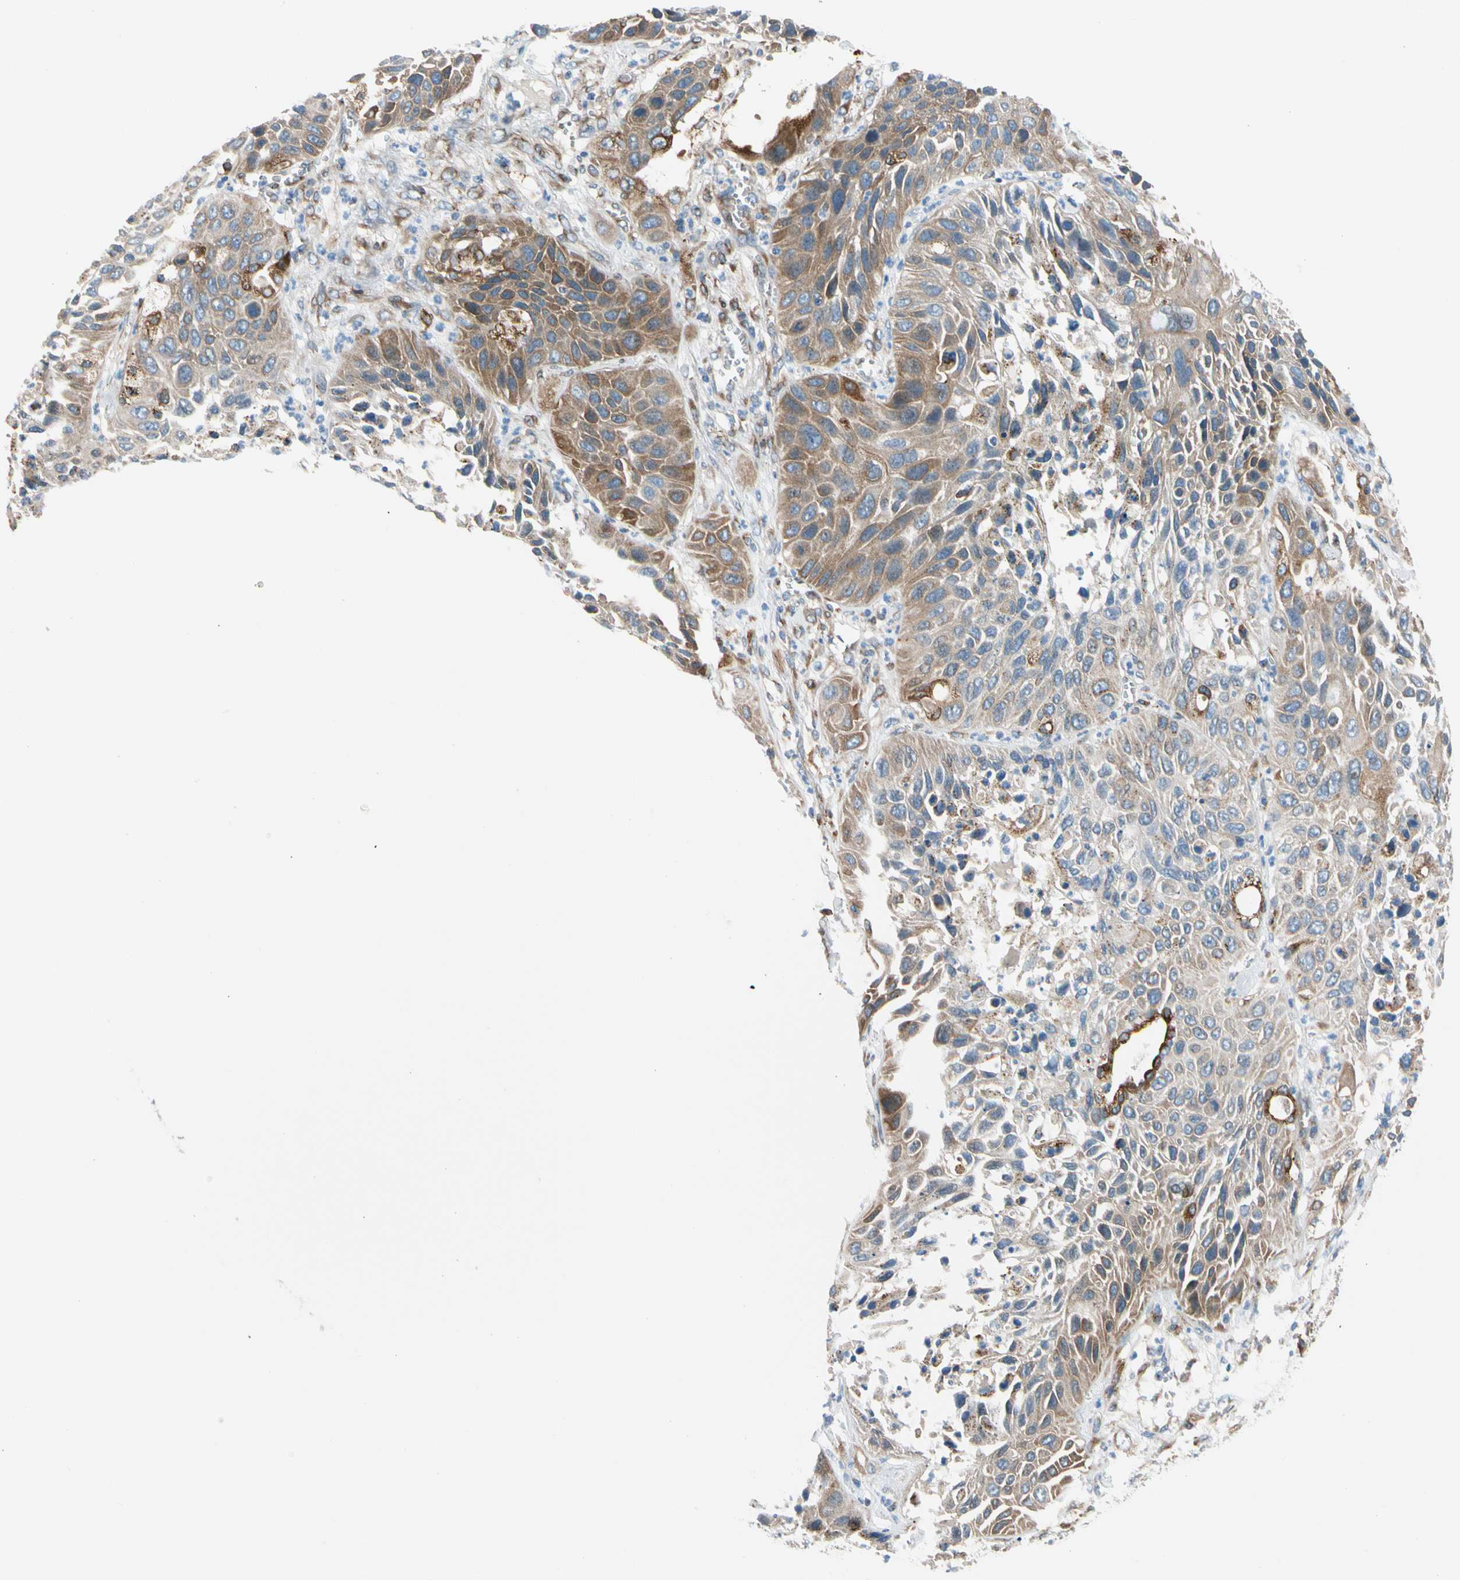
{"staining": {"intensity": "moderate", "quantity": ">75%", "location": "cytoplasmic/membranous"}, "tissue": "lung cancer", "cell_type": "Tumor cells", "image_type": "cancer", "snomed": [{"axis": "morphology", "description": "Squamous cell carcinoma, NOS"}, {"axis": "topography", "description": "Lung"}], "caption": "Immunohistochemistry photomicrograph of neoplastic tissue: squamous cell carcinoma (lung) stained using immunohistochemistry (IHC) demonstrates medium levels of moderate protein expression localized specifically in the cytoplasmic/membranous of tumor cells, appearing as a cytoplasmic/membranous brown color.", "gene": "NUCB1", "patient": {"sex": "female", "age": 76}}